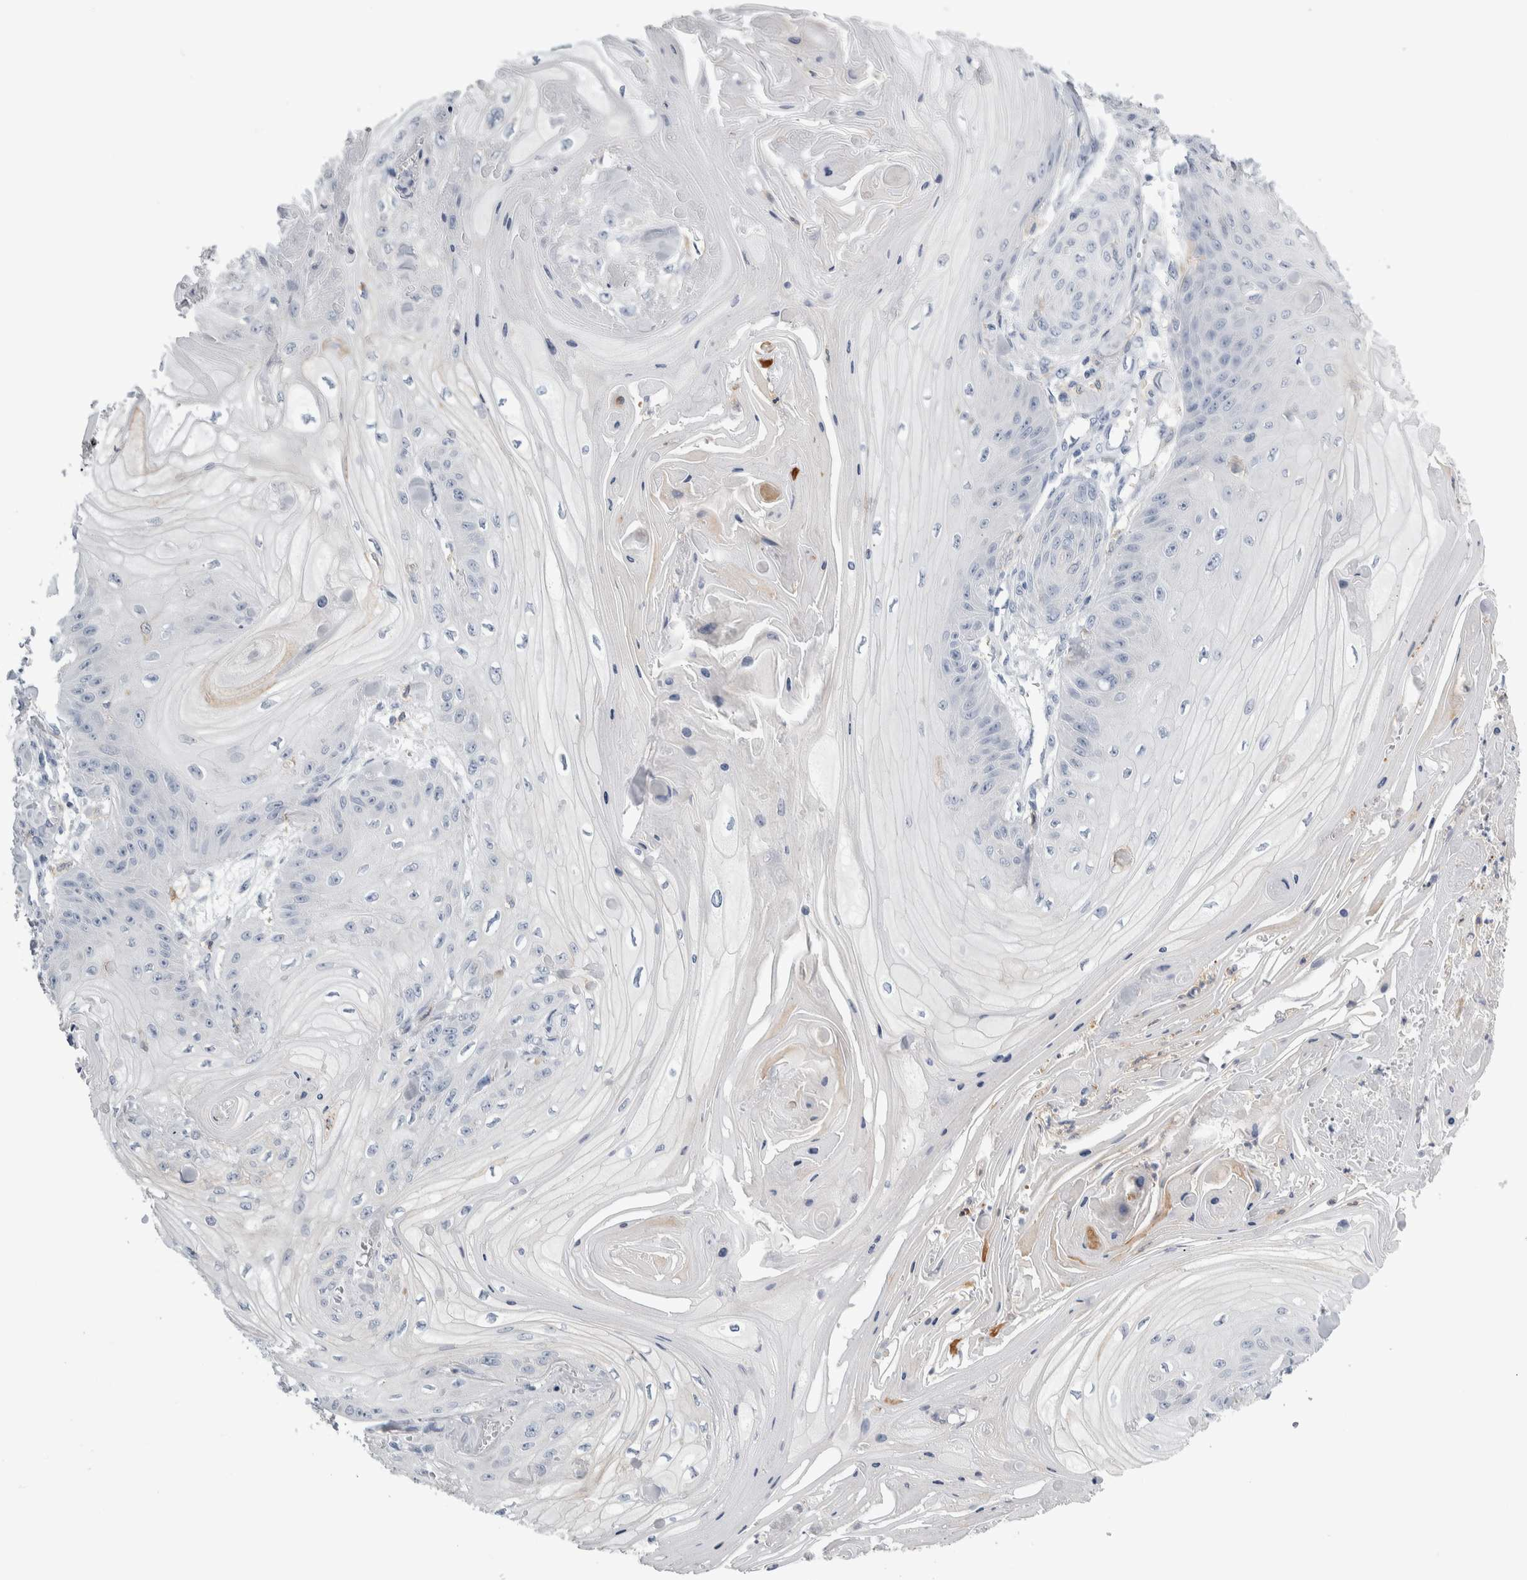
{"staining": {"intensity": "negative", "quantity": "none", "location": "none"}, "tissue": "skin cancer", "cell_type": "Tumor cells", "image_type": "cancer", "snomed": [{"axis": "morphology", "description": "Squamous cell carcinoma, NOS"}, {"axis": "topography", "description": "Skin"}], "caption": "Immunohistochemistry image of neoplastic tissue: human skin cancer (squamous cell carcinoma) stained with DAB demonstrates no significant protein expression in tumor cells.", "gene": "SKAP2", "patient": {"sex": "male", "age": 74}}